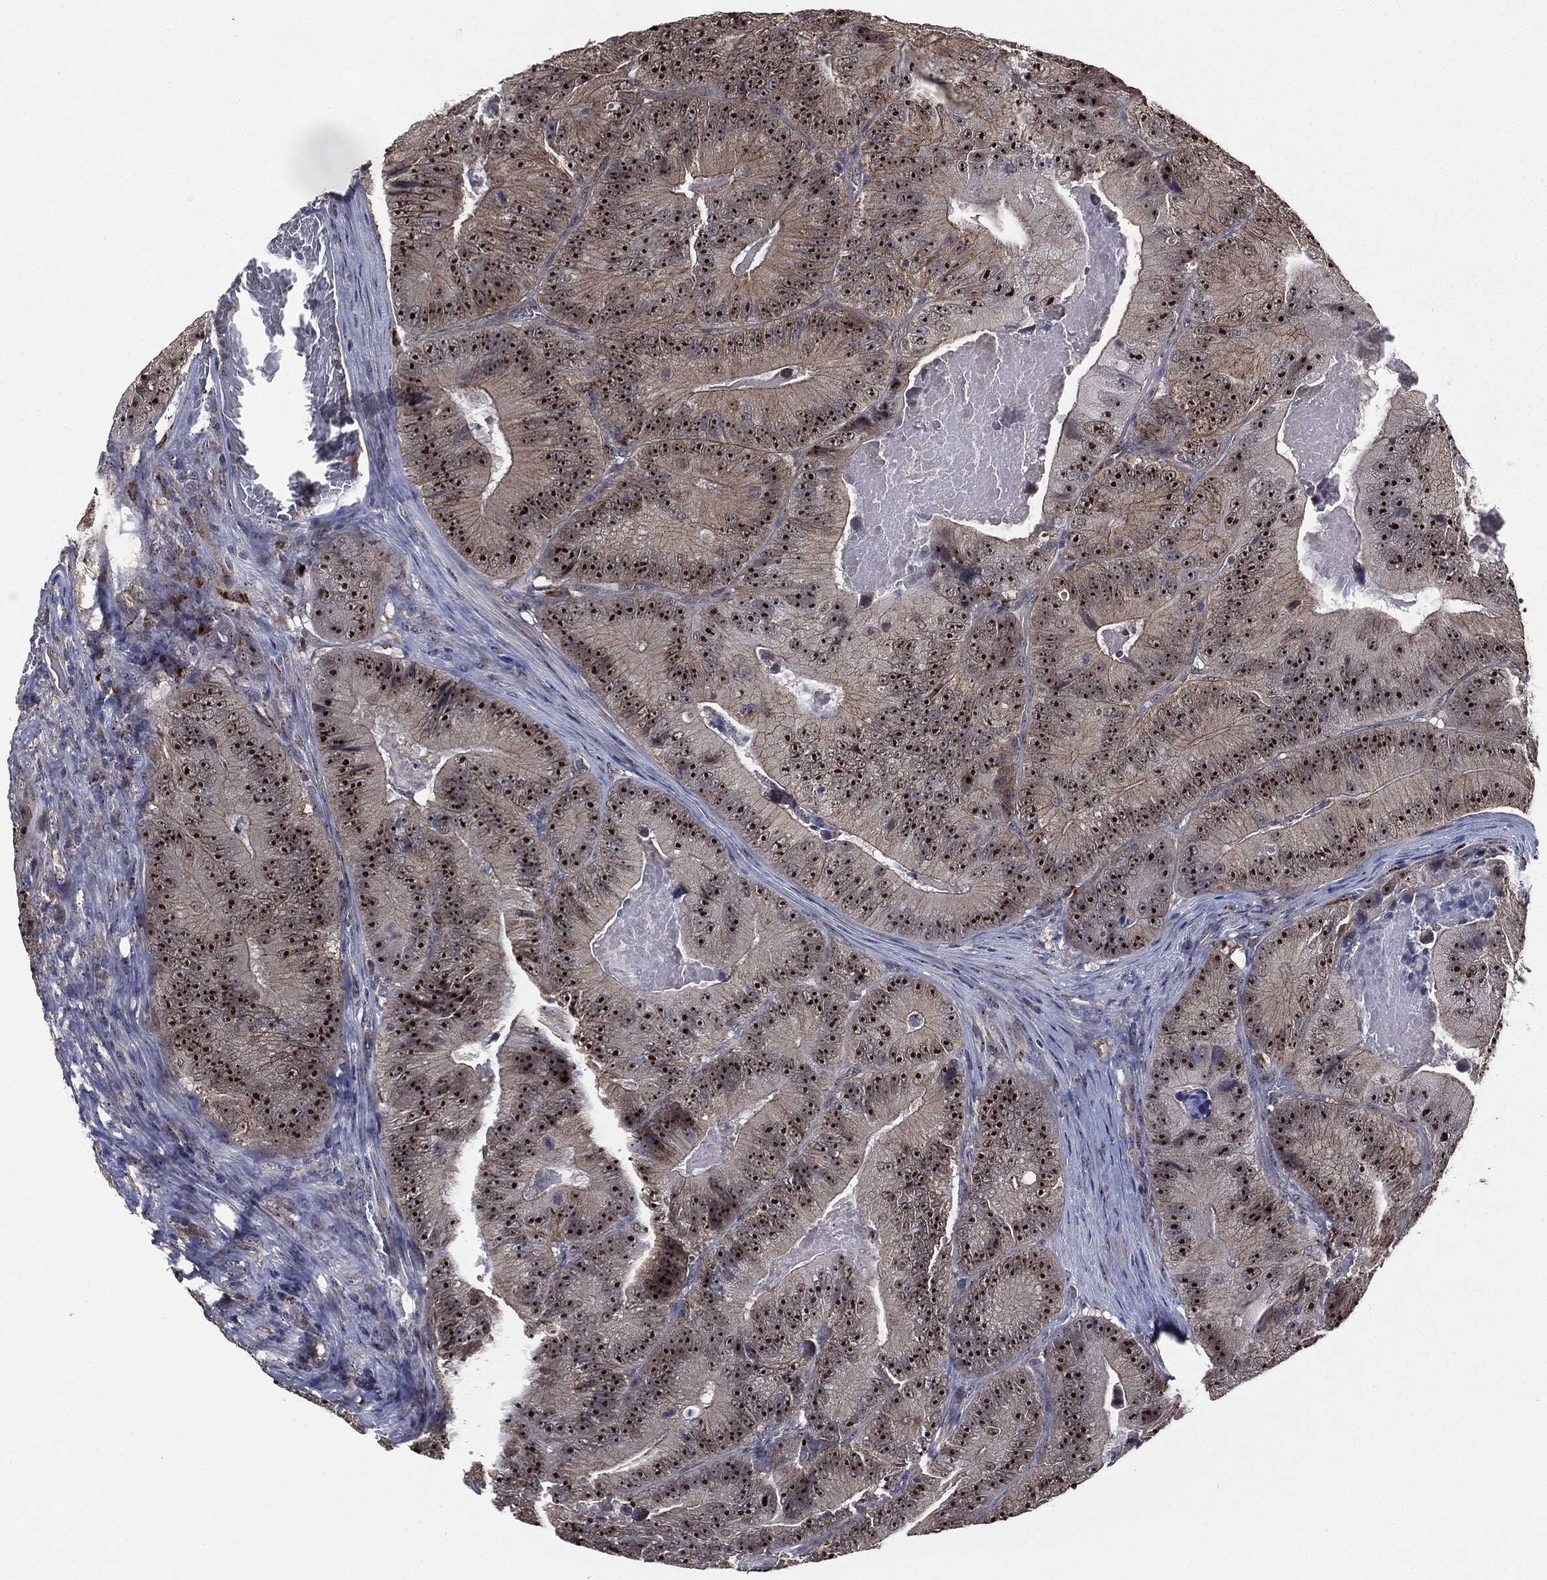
{"staining": {"intensity": "strong", "quantity": ">75%", "location": "nuclear"}, "tissue": "colorectal cancer", "cell_type": "Tumor cells", "image_type": "cancer", "snomed": [{"axis": "morphology", "description": "Adenocarcinoma, NOS"}, {"axis": "topography", "description": "Colon"}], "caption": "This is a histology image of immunohistochemistry staining of colorectal adenocarcinoma, which shows strong positivity in the nuclear of tumor cells.", "gene": "TRMT1L", "patient": {"sex": "female", "age": 86}}